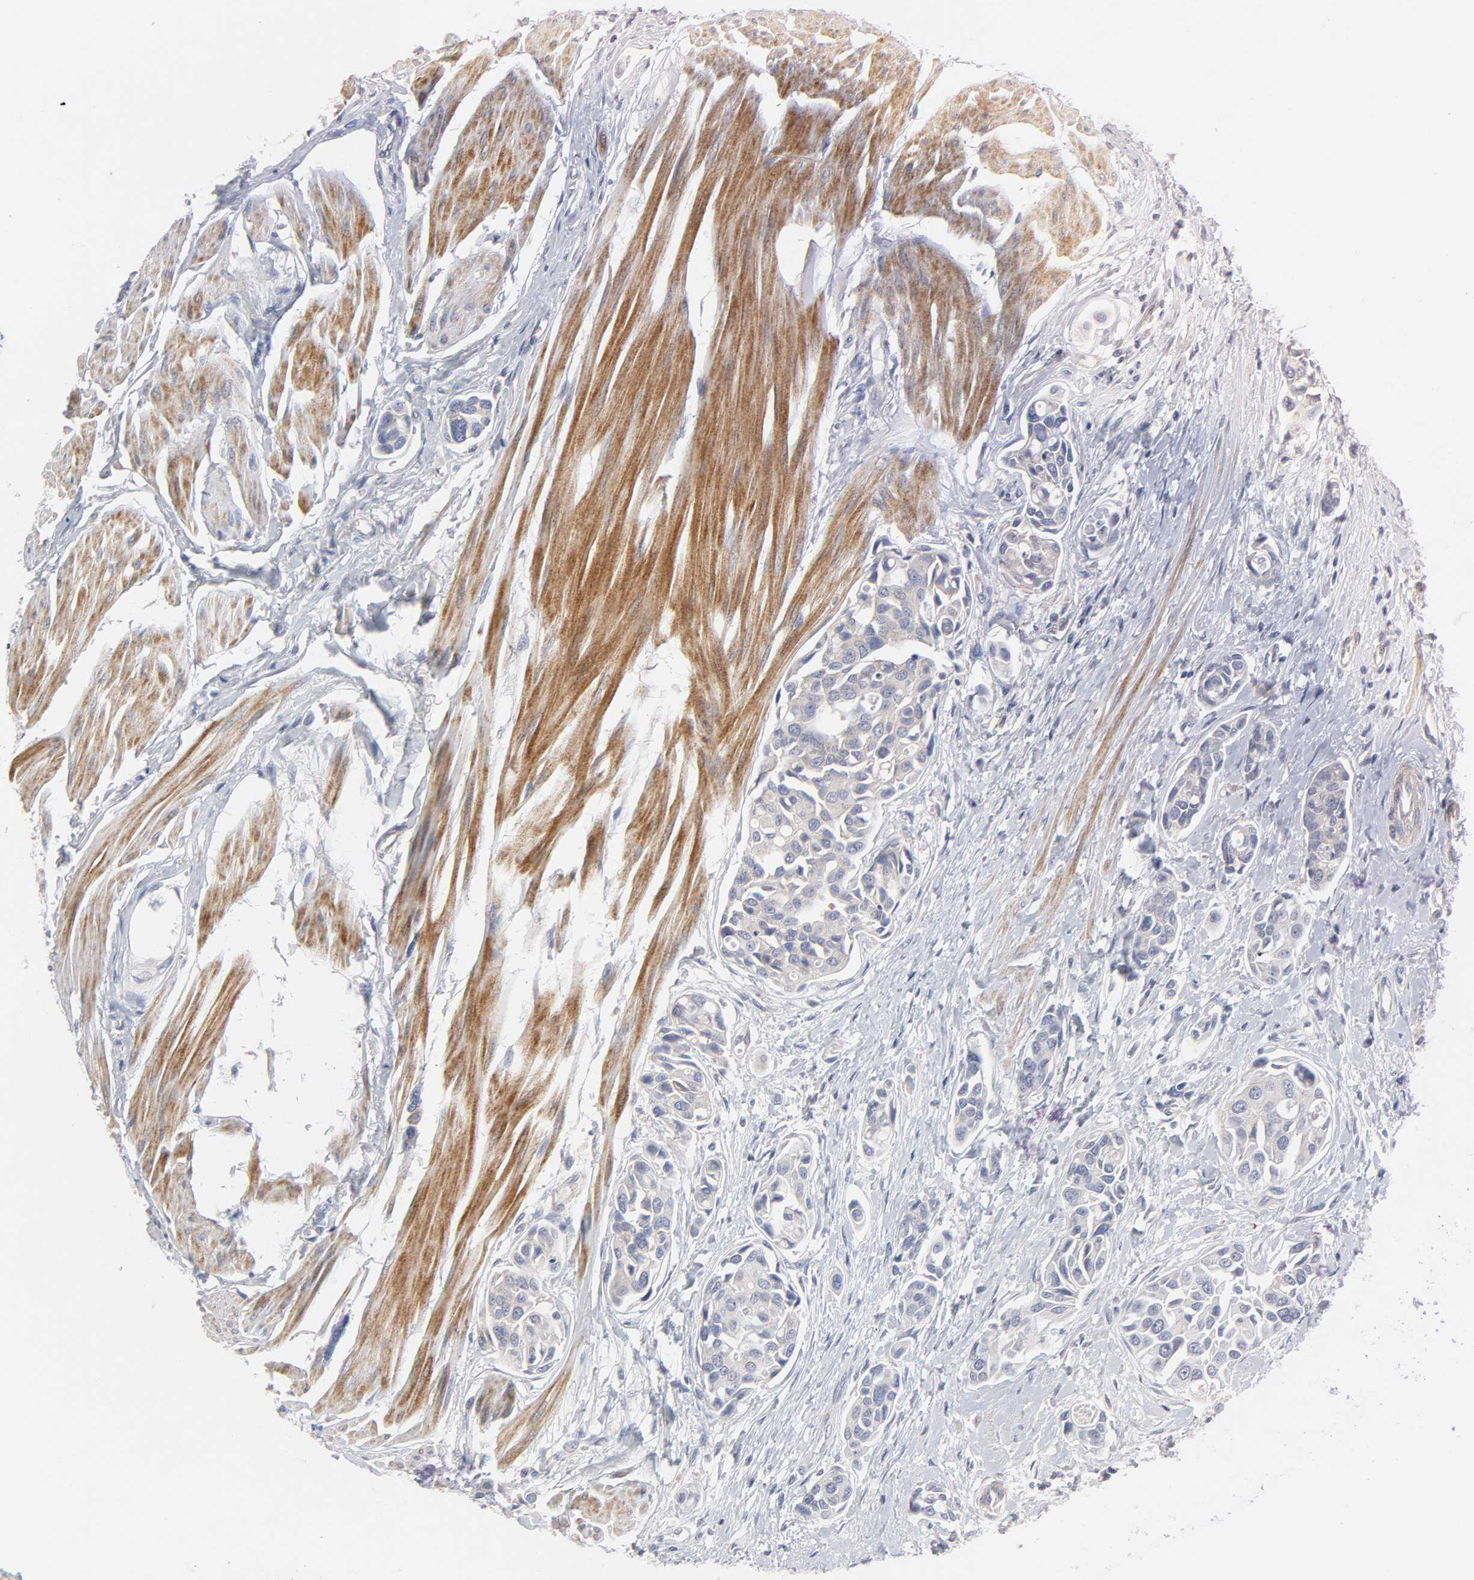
{"staining": {"intensity": "negative", "quantity": "none", "location": "none"}, "tissue": "urothelial cancer", "cell_type": "Tumor cells", "image_type": "cancer", "snomed": [{"axis": "morphology", "description": "Urothelial carcinoma, High grade"}, {"axis": "topography", "description": "Urinary bladder"}], "caption": "This image is of urothelial cancer stained with IHC to label a protein in brown with the nuclei are counter-stained blue. There is no expression in tumor cells.", "gene": "ROCK1", "patient": {"sex": "male", "age": 78}}